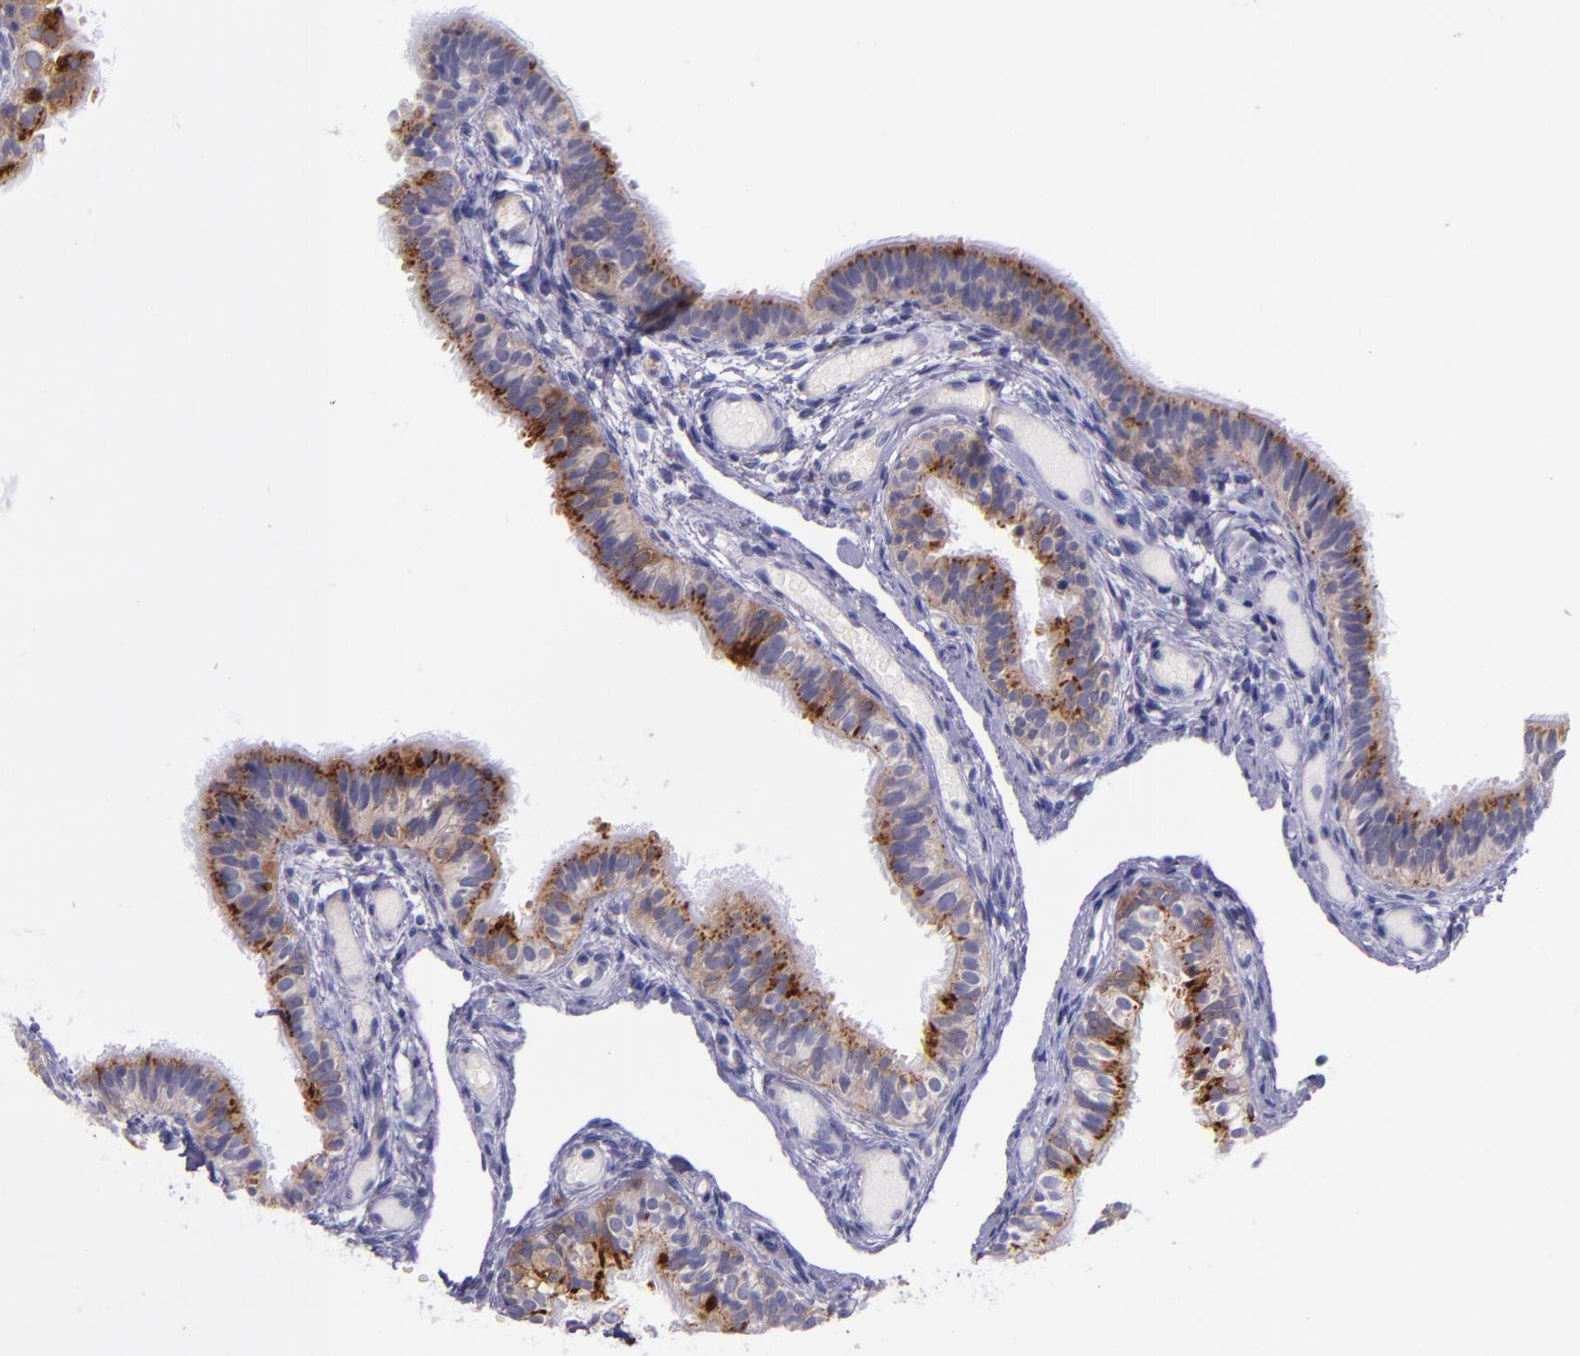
{"staining": {"intensity": "moderate", "quantity": "25%-75%", "location": "cytoplasmic/membranous"}, "tissue": "fallopian tube", "cell_type": "Glandular cells", "image_type": "normal", "snomed": [{"axis": "morphology", "description": "Normal tissue, NOS"}, {"axis": "morphology", "description": "Dermoid, NOS"}, {"axis": "topography", "description": "Fallopian tube"}], "caption": "IHC image of normal human fallopian tube stained for a protein (brown), which shows medium levels of moderate cytoplasmic/membranous expression in about 25%-75% of glandular cells.", "gene": "SLPI", "patient": {"sex": "female", "age": 33}}